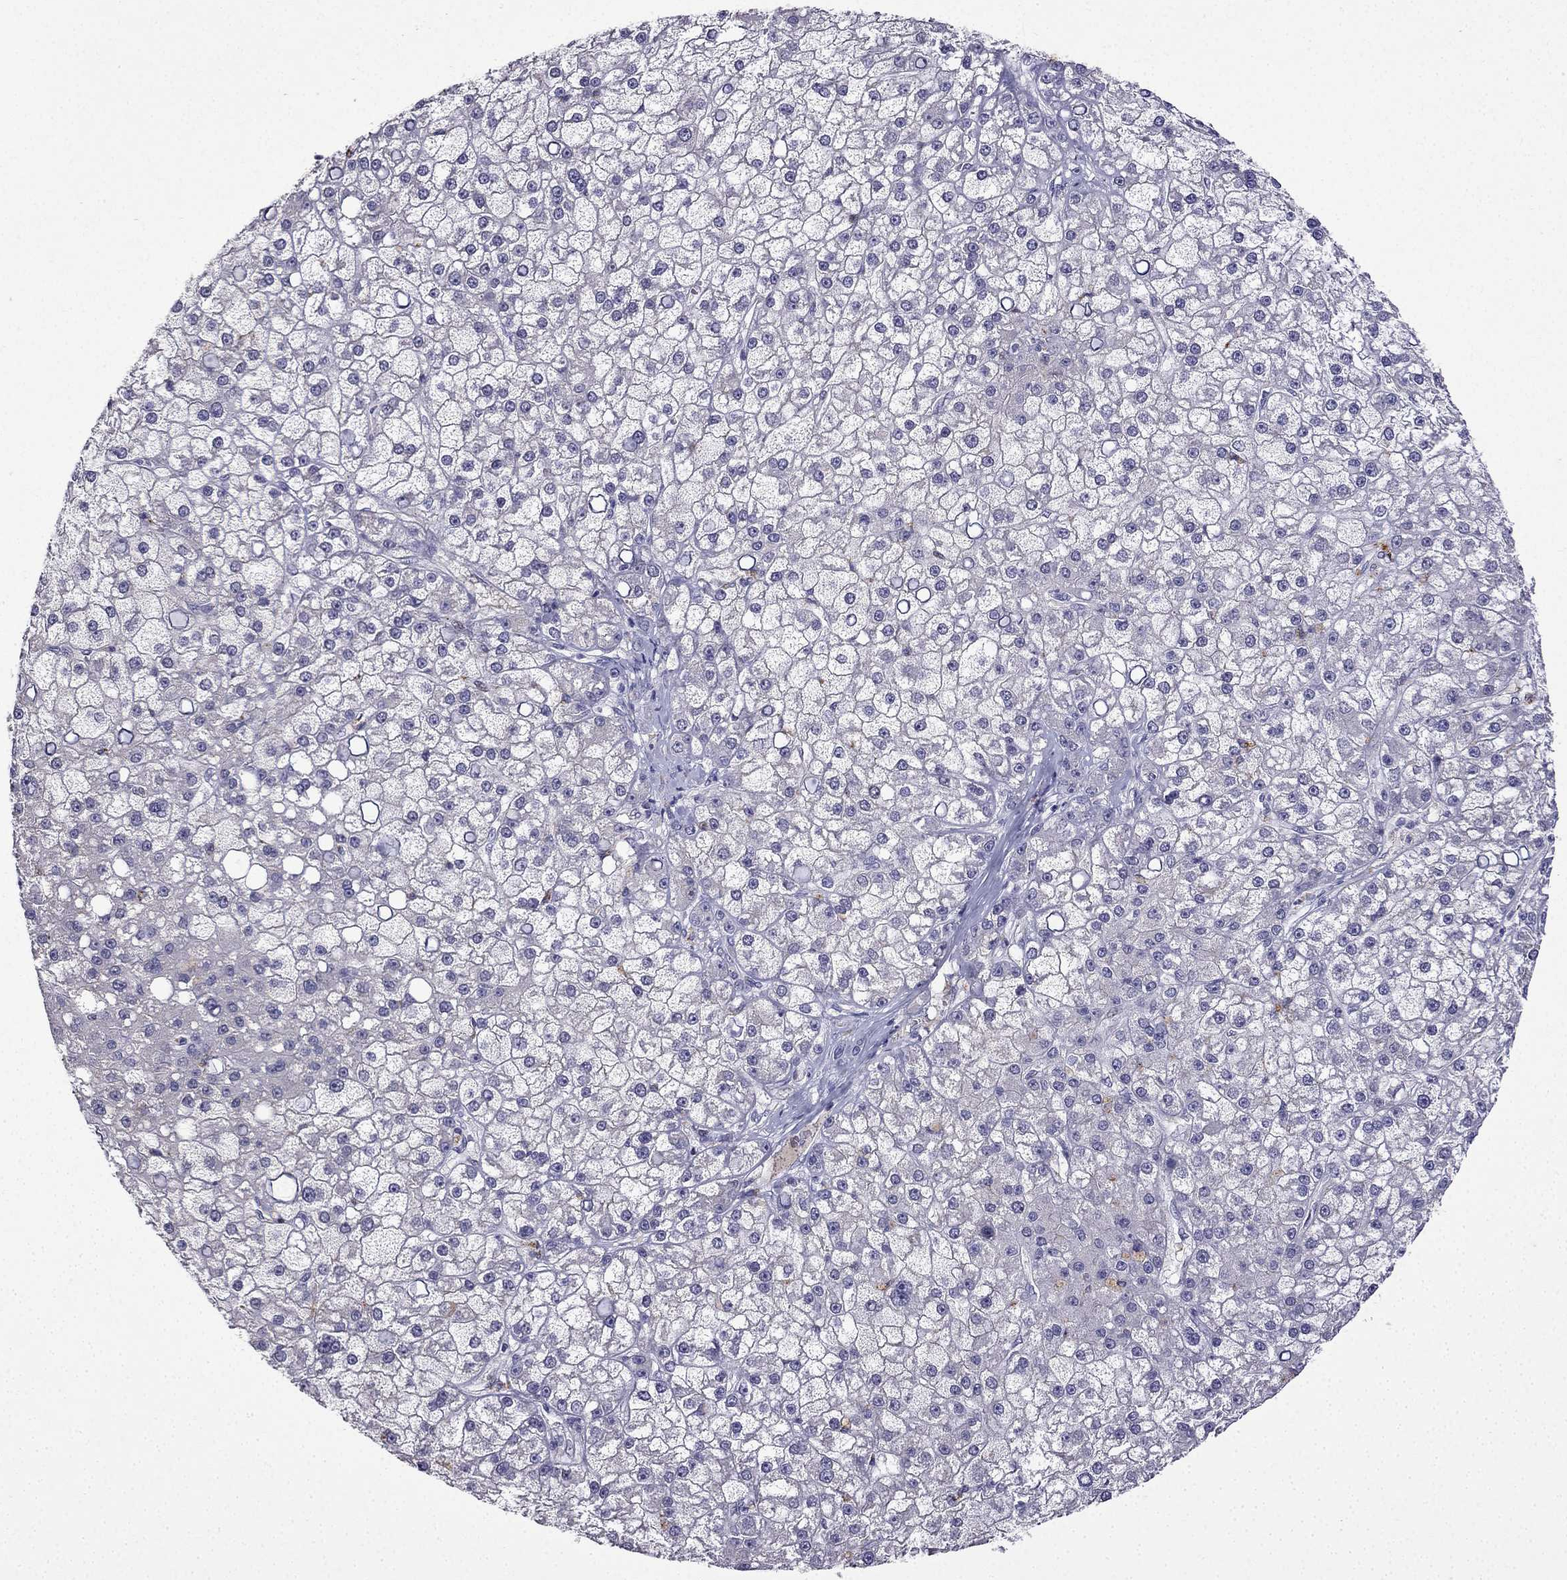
{"staining": {"intensity": "negative", "quantity": "none", "location": "none"}, "tissue": "liver cancer", "cell_type": "Tumor cells", "image_type": "cancer", "snomed": [{"axis": "morphology", "description": "Carcinoma, Hepatocellular, NOS"}, {"axis": "topography", "description": "Liver"}], "caption": "Protein analysis of liver hepatocellular carcinoma displays no significant positivity in tumor cells. (Brightfield microscopy of DAB (3,3'-diaminobenzidine) immunohistochemistry (IHC) at high magnification).", "gene": "UHRF1", "patient": {"sex": "male", "age": 67}}